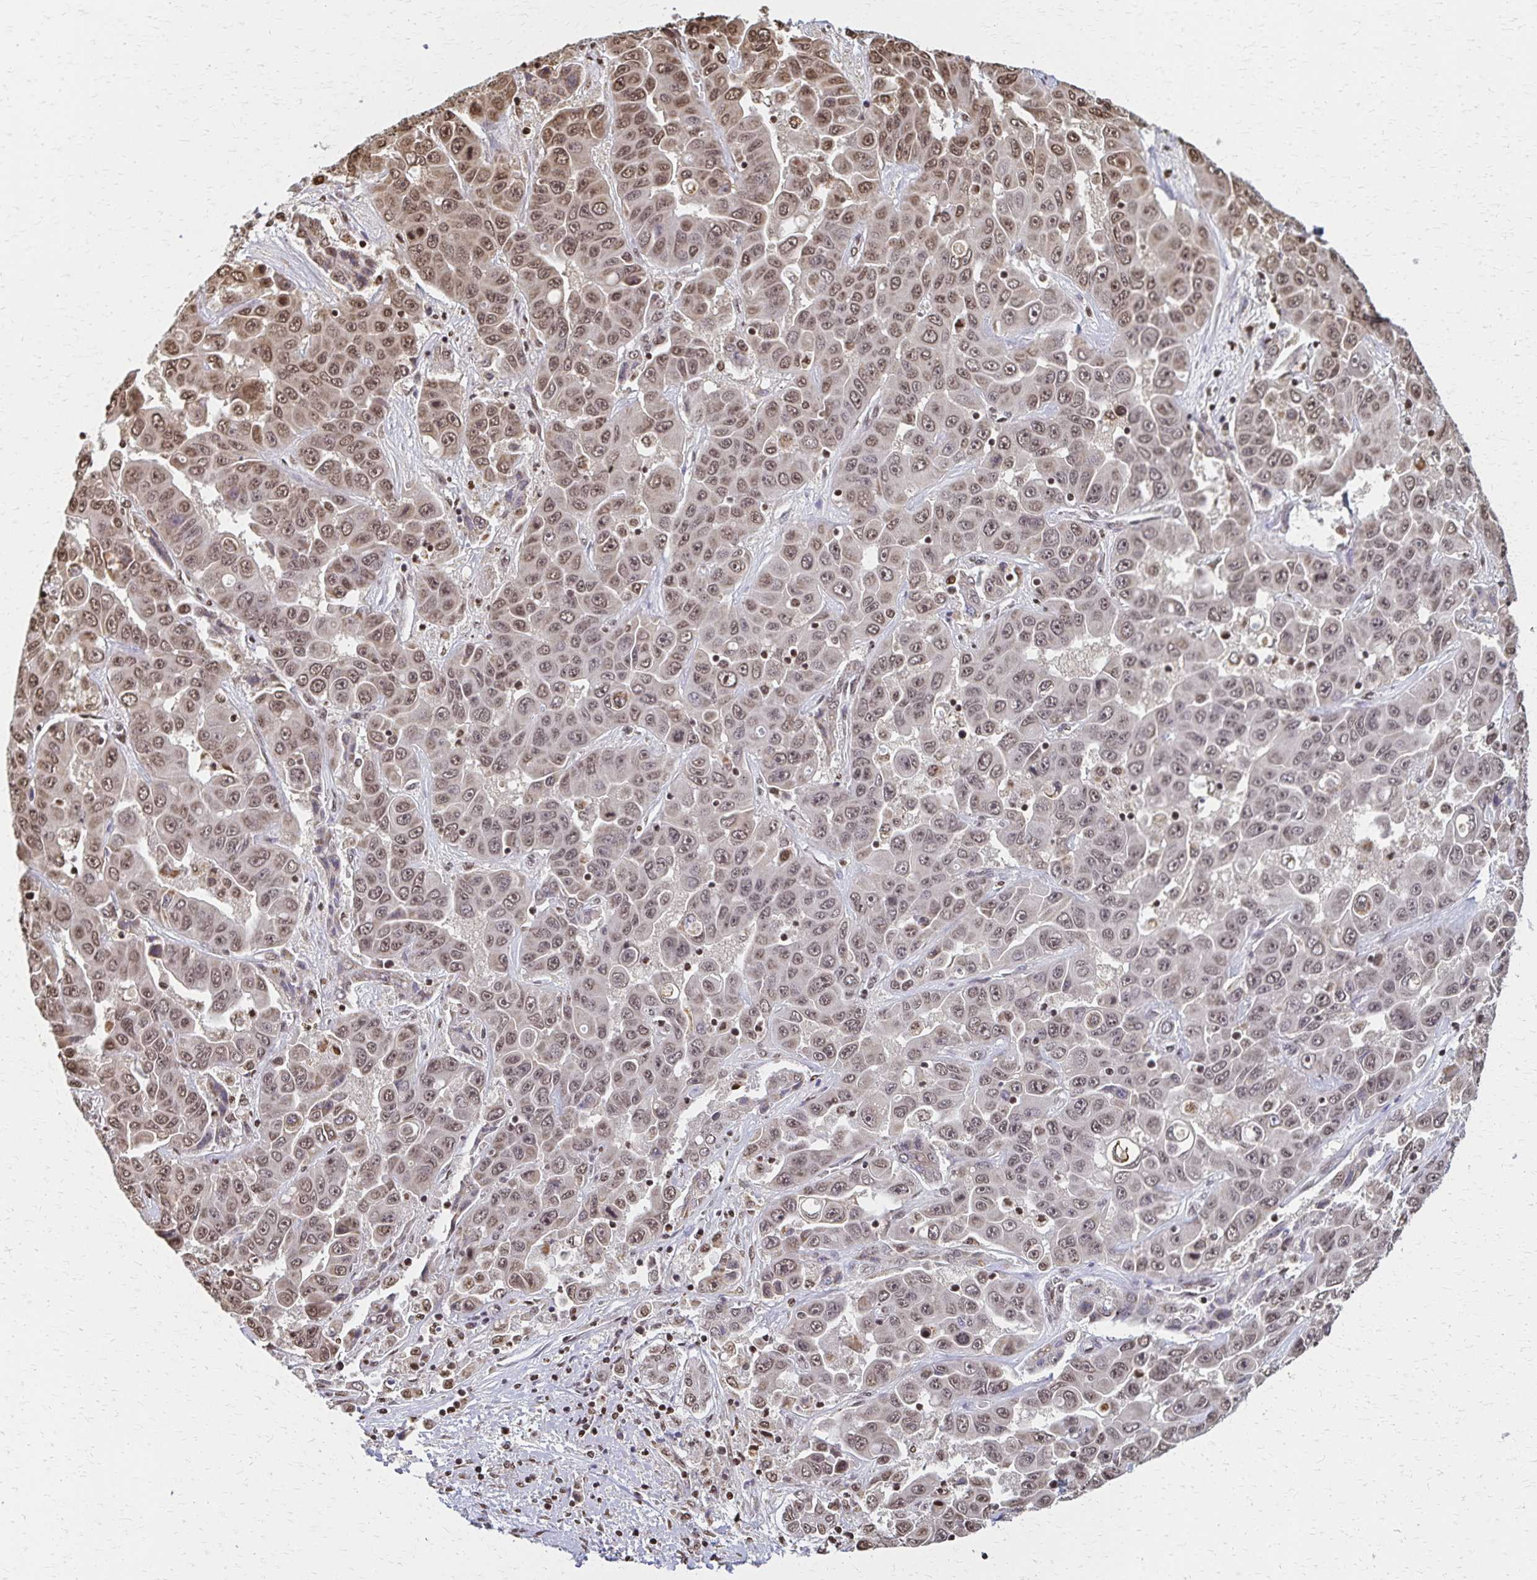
{"staining": {"intensity": "weak", "quantity": ">75%", "location": "nuclear"}, "tissue": "liver cancer", "cell_type": "Tumor cells", "image_type": "cancer", "snomed": [{"axis": "morphology", "description": "Cholangiocarcinoma"}, {"axis": "topography", "description": "Liver"}], "caption": "Liver cancer (cholangiocarcinoma) stained with IHC demonstrates weak nuclear staining in approximately >75% of tumor cells.", "gene": "HOXA9", "patient": {"sex": "female", "age": 52}}